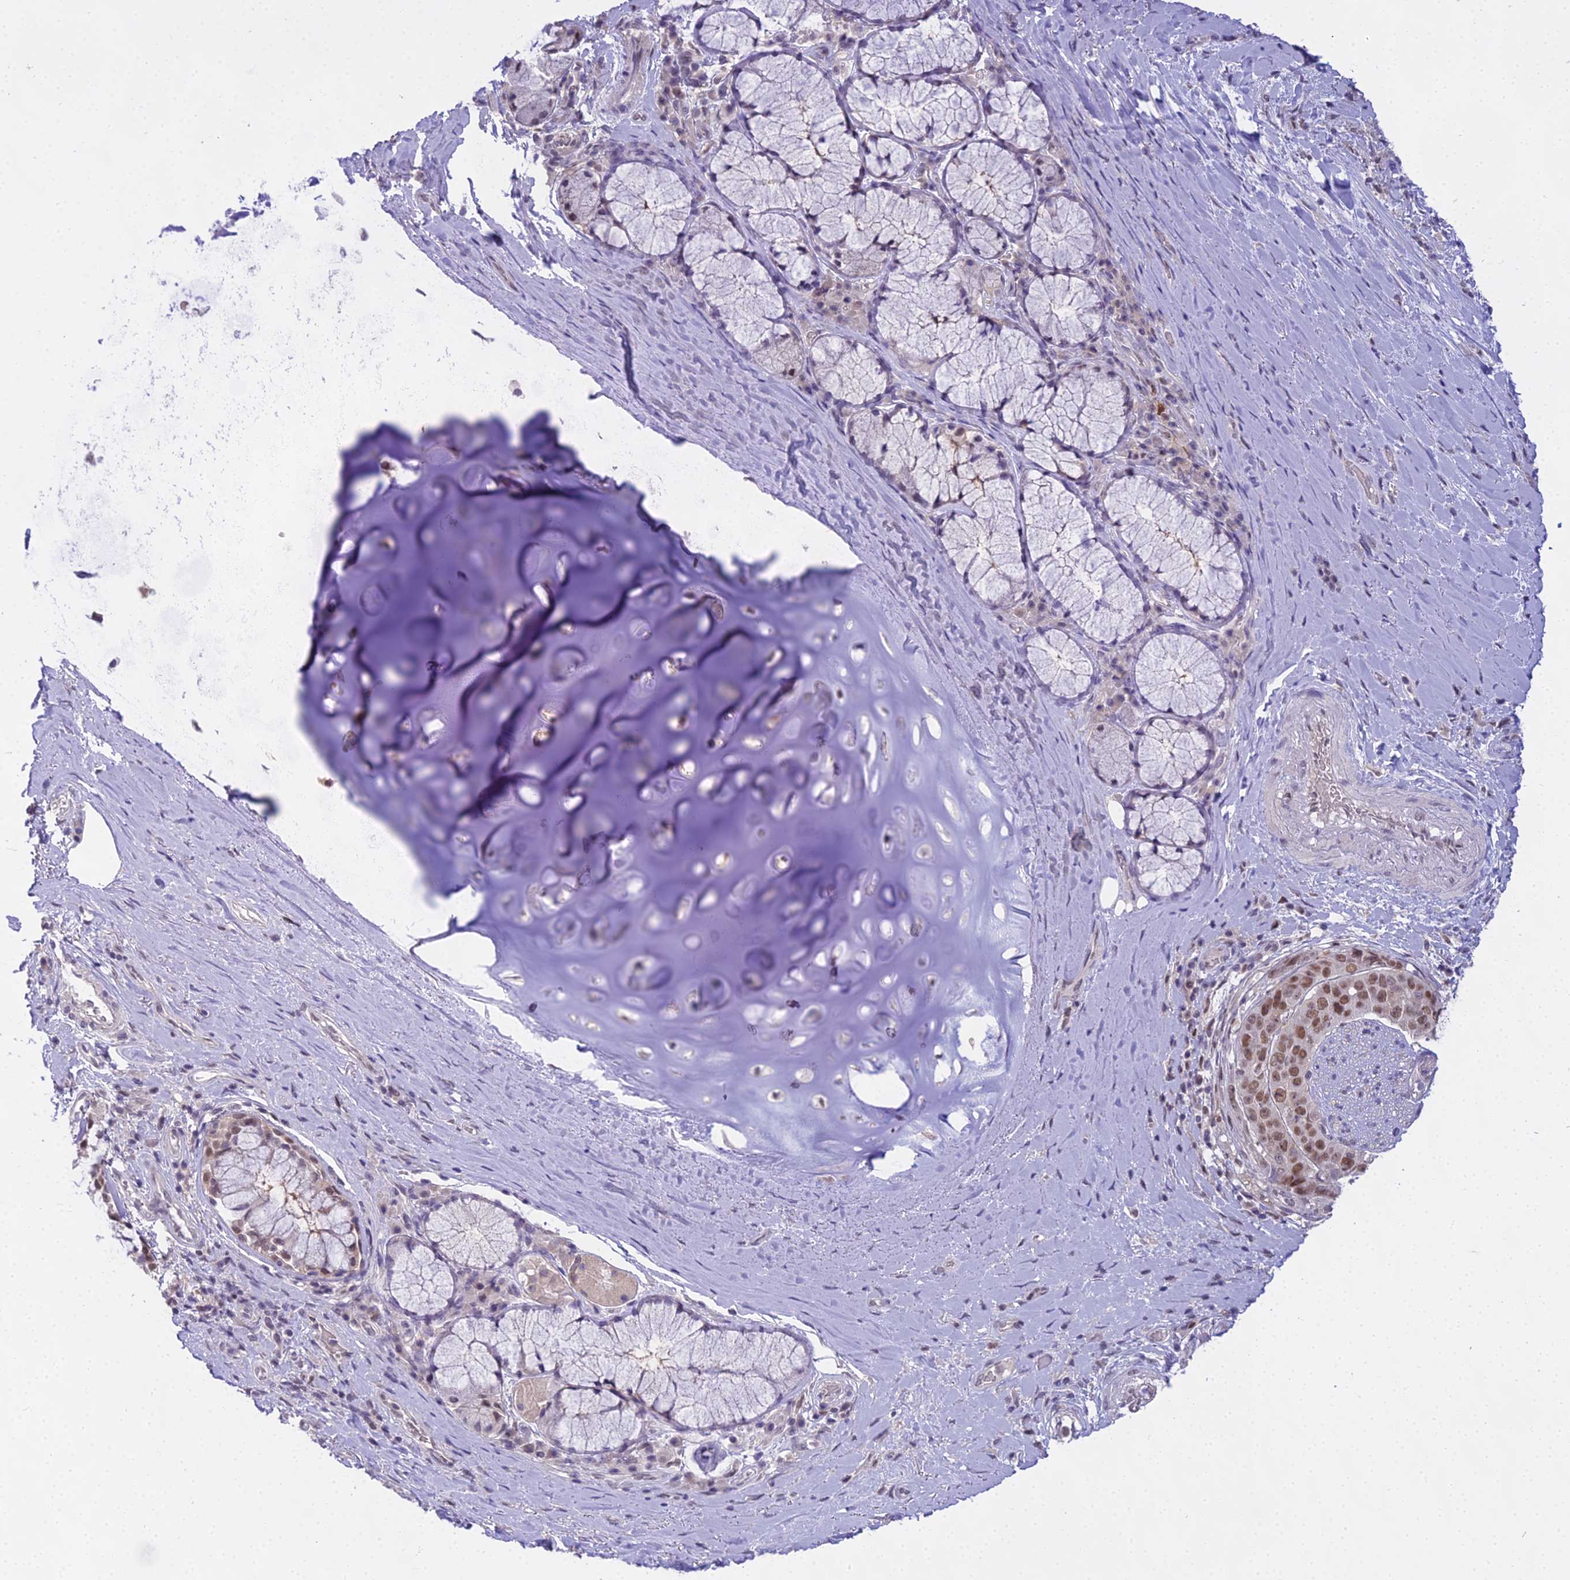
{"staining": {"intensity": "negative", "quantity": "none", "location": "none"}, "tissue": "adipose tissue", "cell_type": "Adipocytes", "image_type": "normal", "snomed": [{"axis": "morphology", "description": "Normal tissue, NOS"}, {"axis": "morphology", "description": "Squamous cell carcinoma, NOS"}, {"axis": "topography", "description": "Bronchus"}, {"axis": "topography", "description": "Lung"}], "caption": "Immunohistochemistry (IHC) of unremarkable adipose tissue demonstrates no expression in adipocytes.", "gene": "MAT2A", "patient": {"sex": "male", "age": 64}}